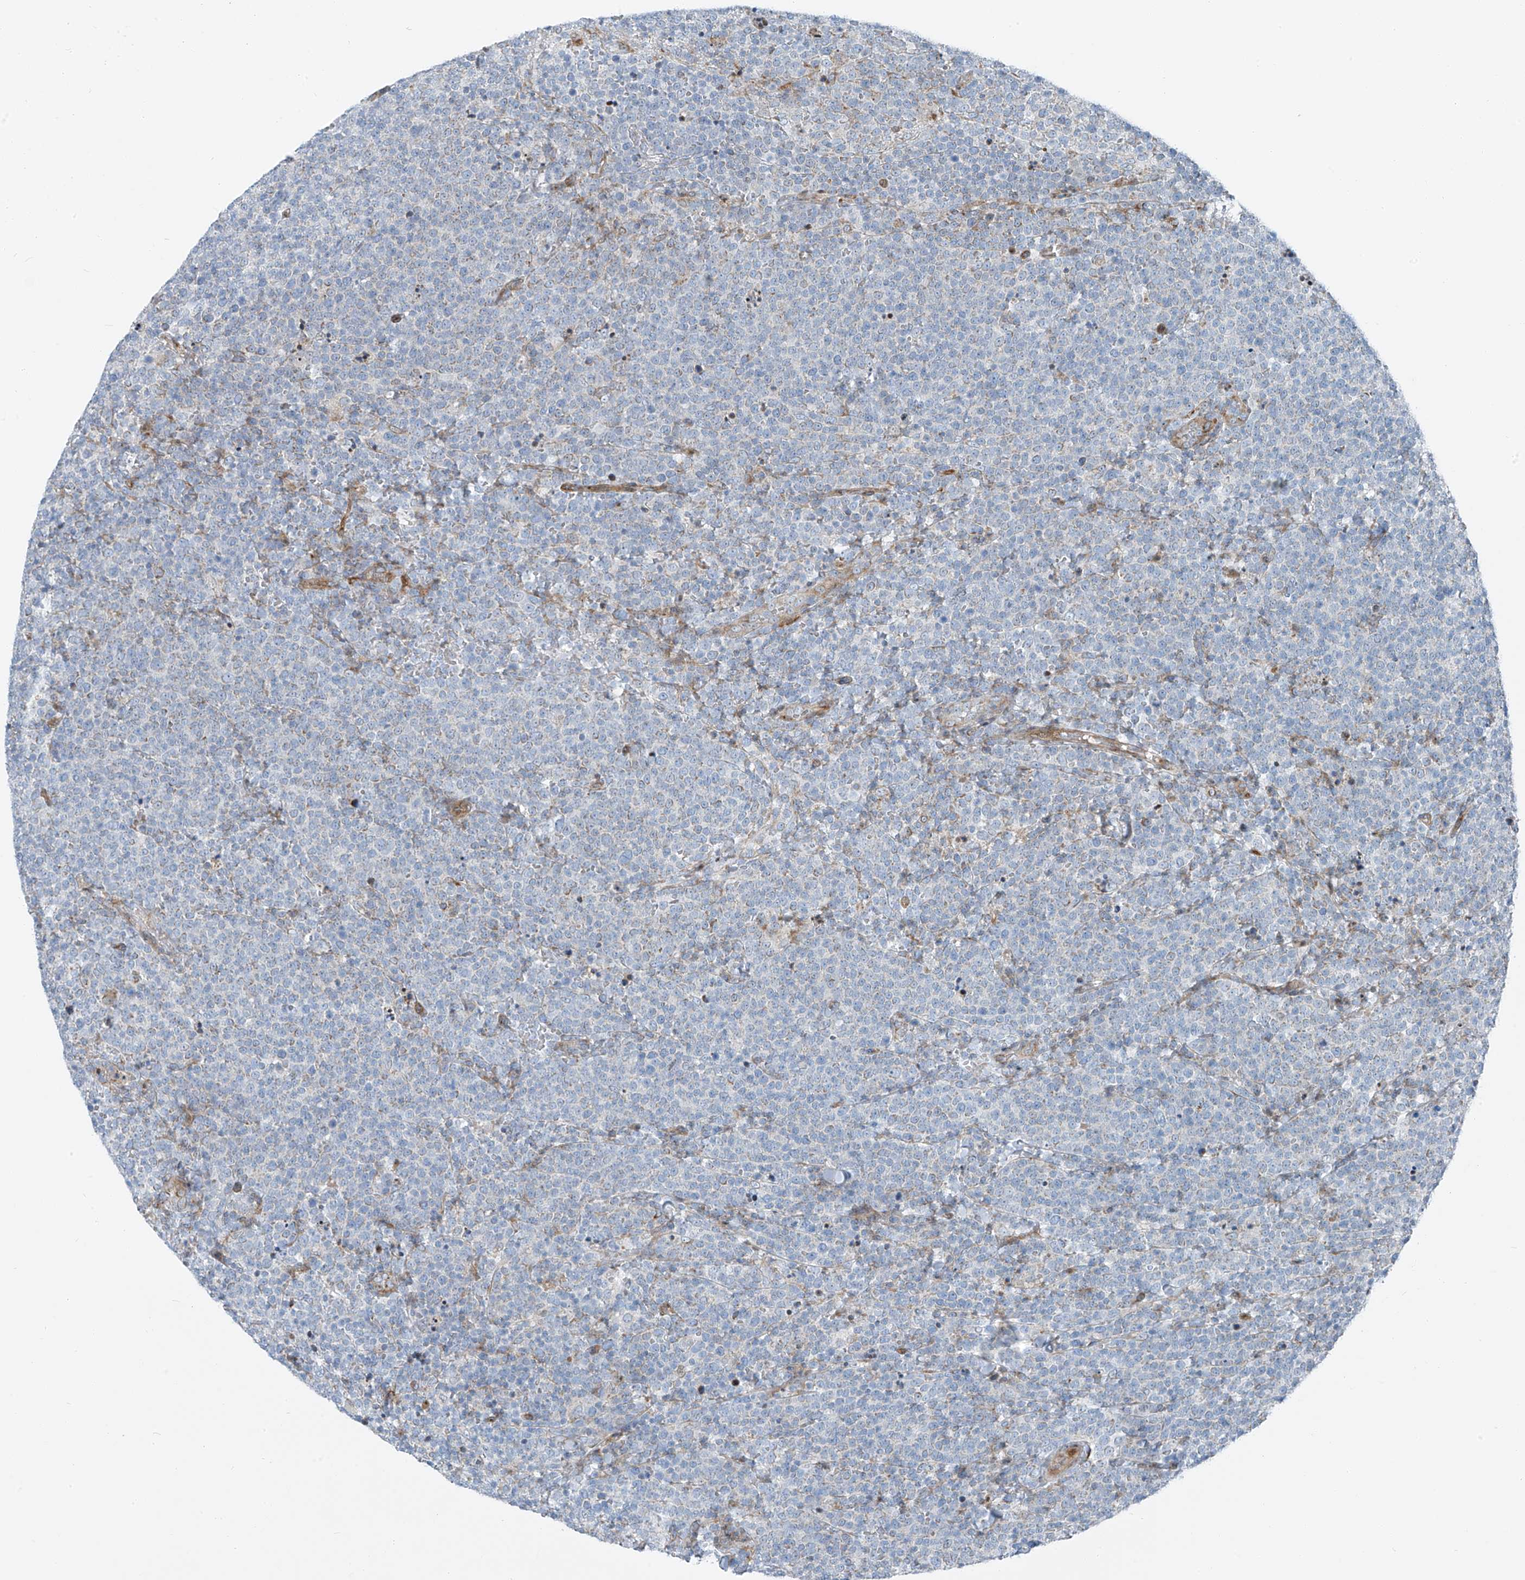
{"staining": {"intensity": "negative", "quantity": "none", "location": "none"}, "tissue": "lymphoma", "cell_type": "Tumor cells", "image_type": "cancer", "snomed": [{"axis": "morphology", "description": "Malignant lymphoma, non-Hodgkin's type, High grade"}, {"axis": "topography", "description": "Lymph node"}], "caption": "DAB (3,3'-diaminobenzidine) immunohistochemical staining of human malignant lymphoma, non-Hodgkin's type (high-grade) exhibits no significant staining in tumor cells.", "gene": "HIC2", "patient": {"sex": "male", "age": 61}}